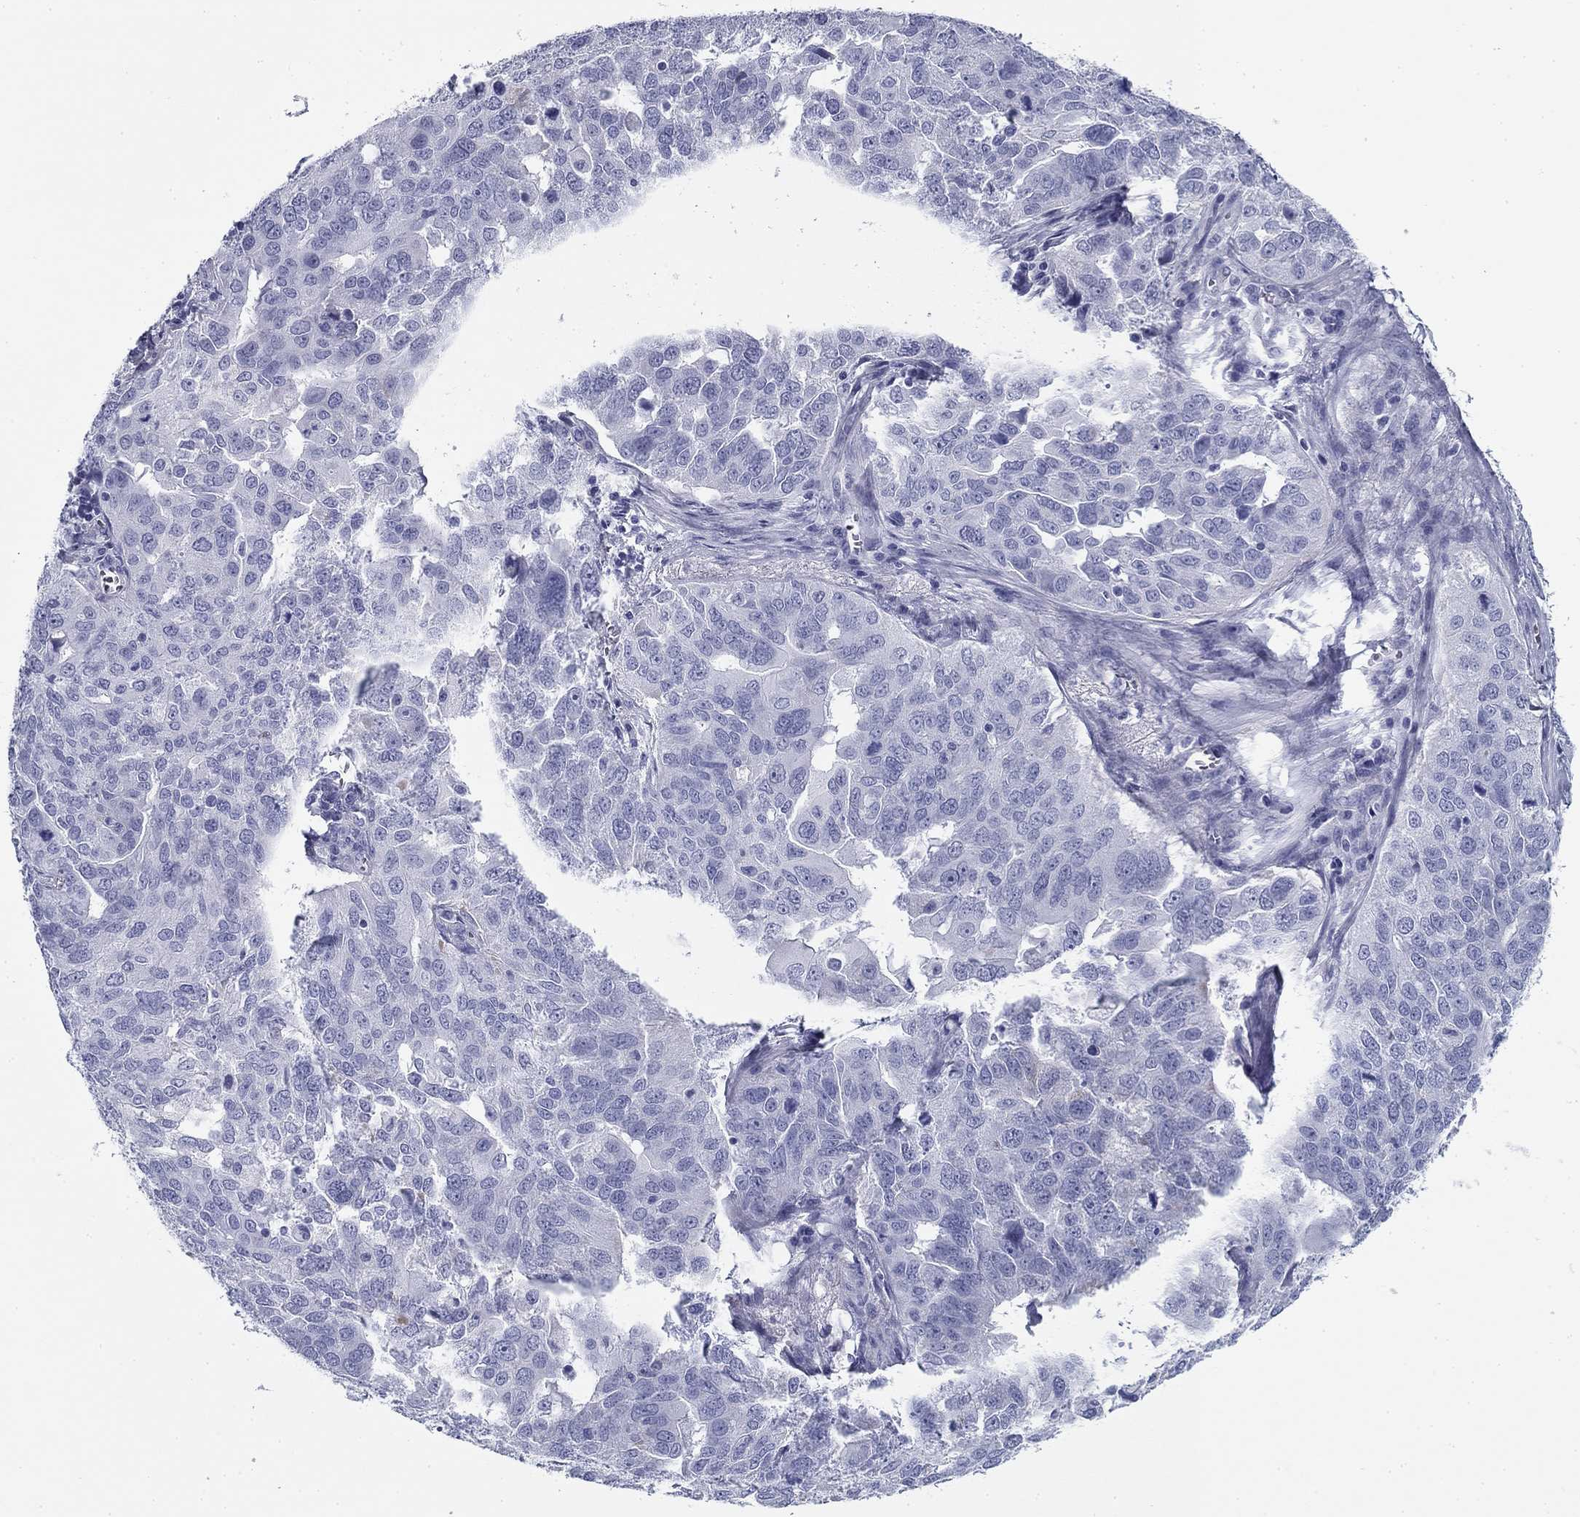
{"staining": {"intensity": "negative", "quantity": "none", "location": "none"}, "tissue": "ovarian cancer", "cell_type": "Tumor cells", "image_type": "cancer", "snomed": [{"axis": "morphology", "description": "Carcinoma, endometroid"}, {"axis": "topography", "description": "Soft tissue"}, {"axis": "topography", "description": "Ovary"}], "caption": "IHC micrograph of neoplastic tissue: ovarian endometroid carcinoma stained with DAB displays no significant protein staining in tumor cells.", "gene": "ZP2", "patient": {"sex": "female", "age": 52}}